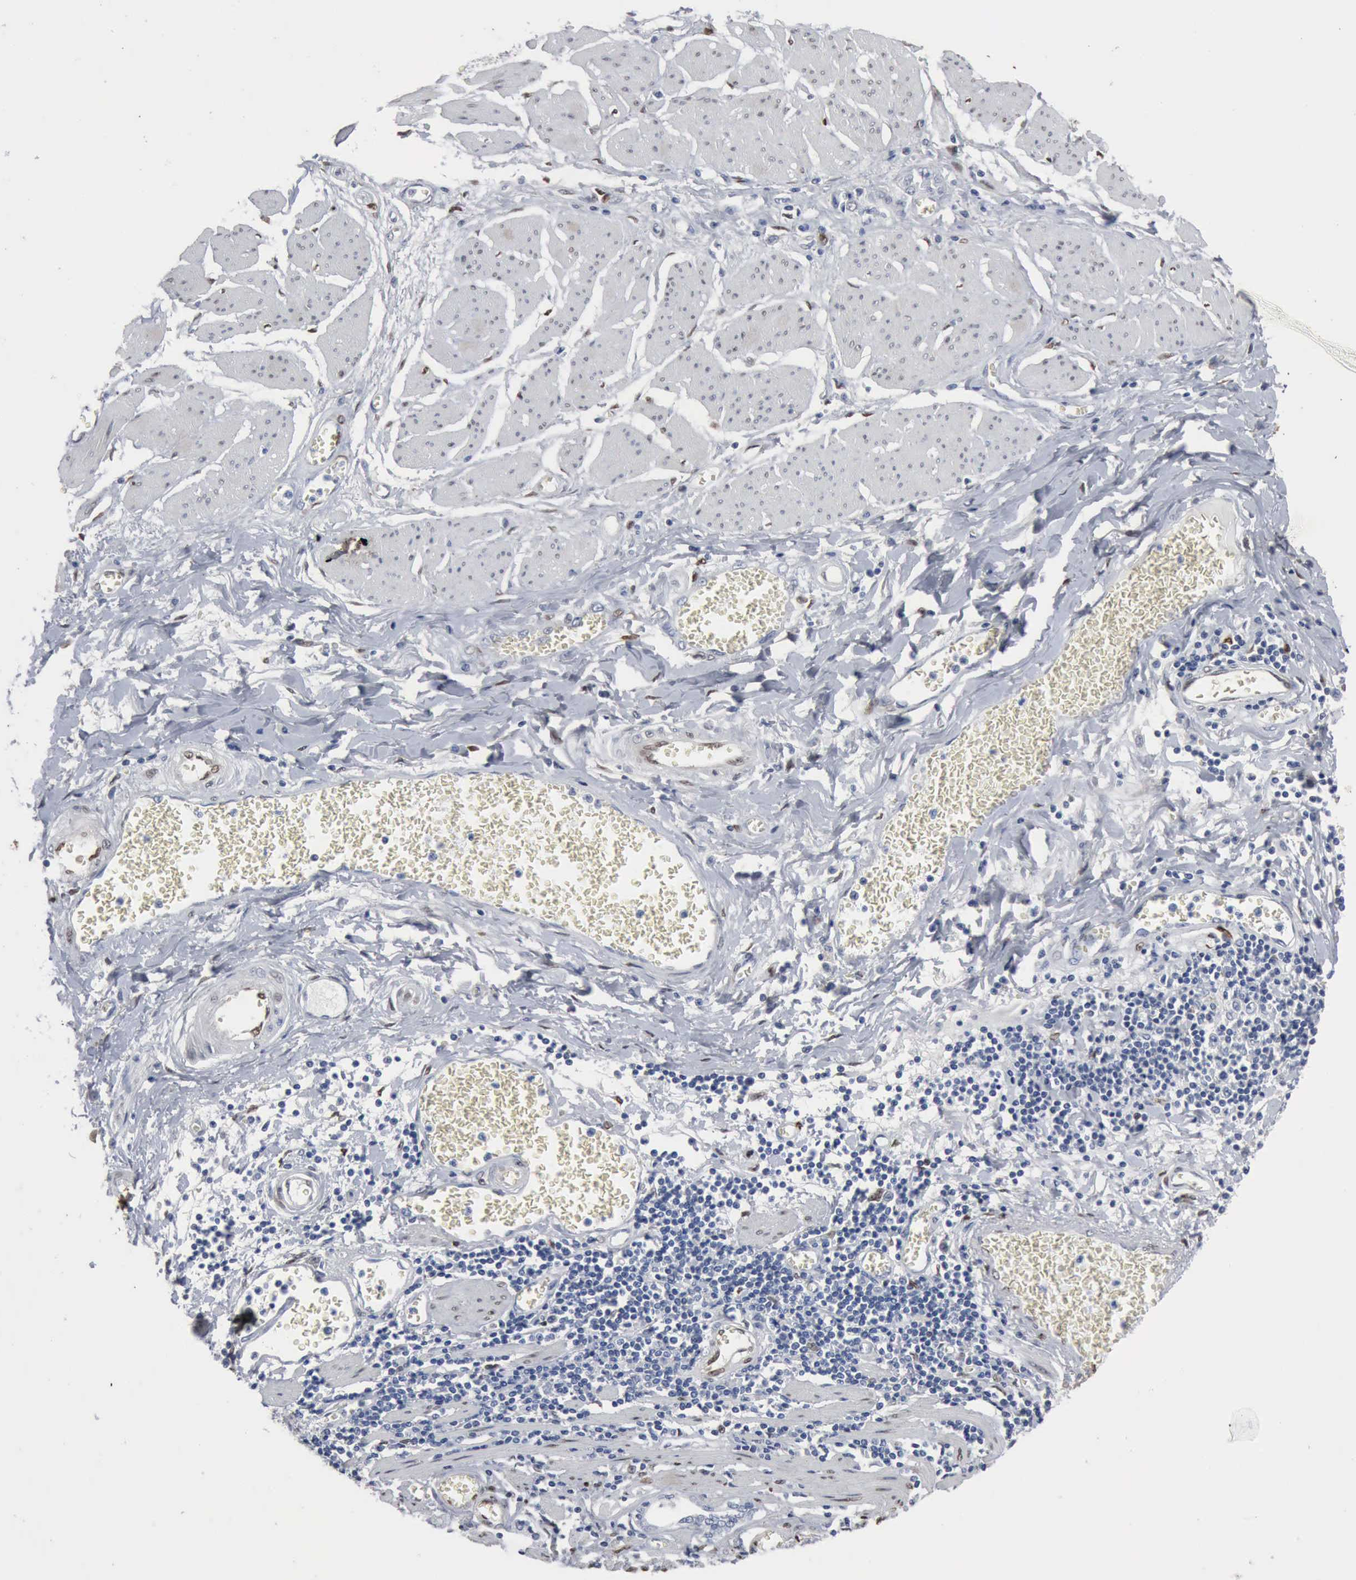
{"staining": {"intensity": "negative", "quantity": "none", "location": "none"}, "tissue": "stomach cancer", "cell_type": "Tumor cells", "image_type": "cancer", "snomed": [{"axis": "morphology", "description": "Adenocarcinoma, NOS"}, {"axis": "topography", "description": "Stomach"}], "caption": "Immunohistochemical staining of stomach cancer (adenocarcinoma) displays no significant staining in tumor cells.", "gene": "FGF2", "patient": {"sex": "male", "age": 72}}